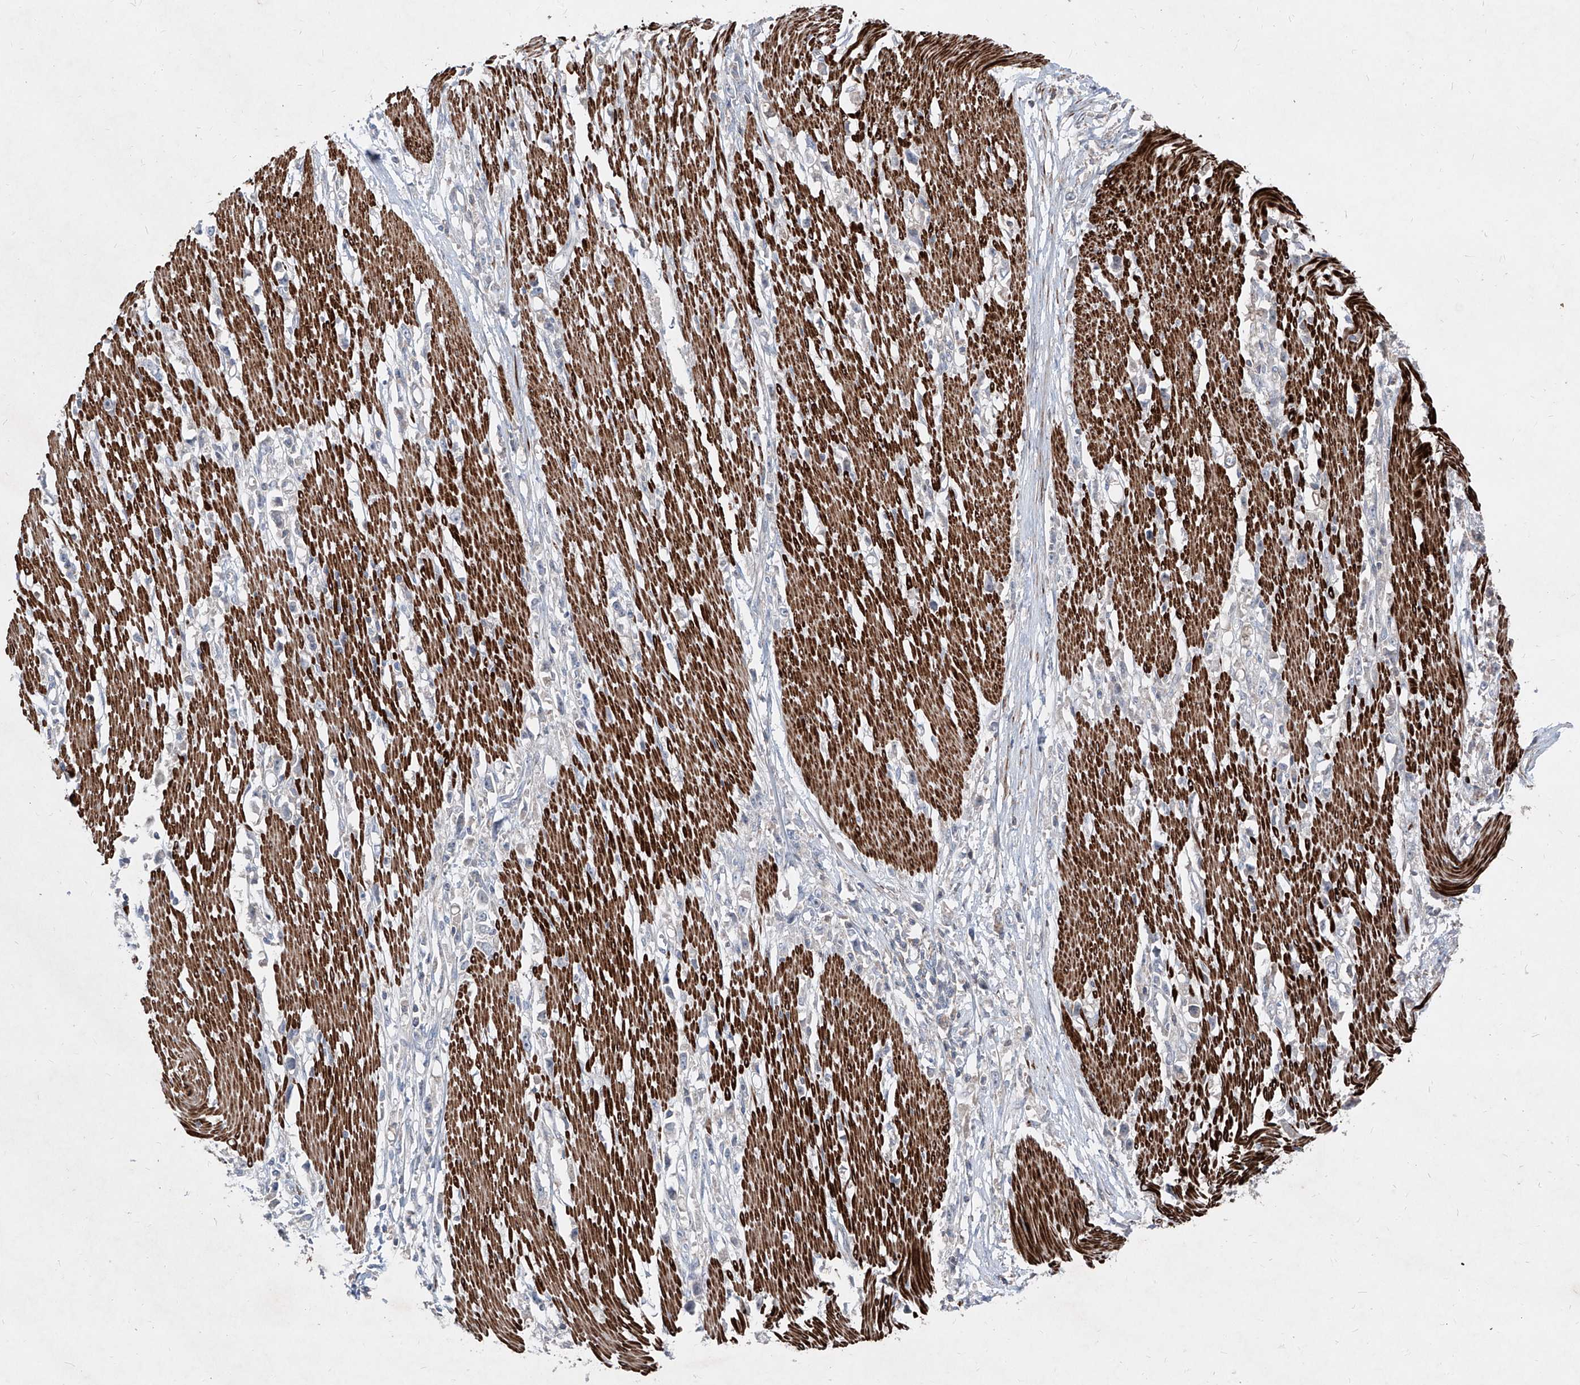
{"staining": {"intensity": "negative", "quantity": "none", "location": "none"}, "tissue": "stomach cancer", "cell_type": "Tumor cells", "image_type": "cancer", "snomed": [{"axis": "morphology", "description": "Adenocarcinoma, NOS"}, {"axis": "topography", "description": "Stomach"}], "caption": "IHC histopathology image of human stomach adenocarcinoma stained for a protein (brown), which displays no expression in tumor cells.", "gene": "UFD1", "patient": {"sex": "female", "age": 59}}